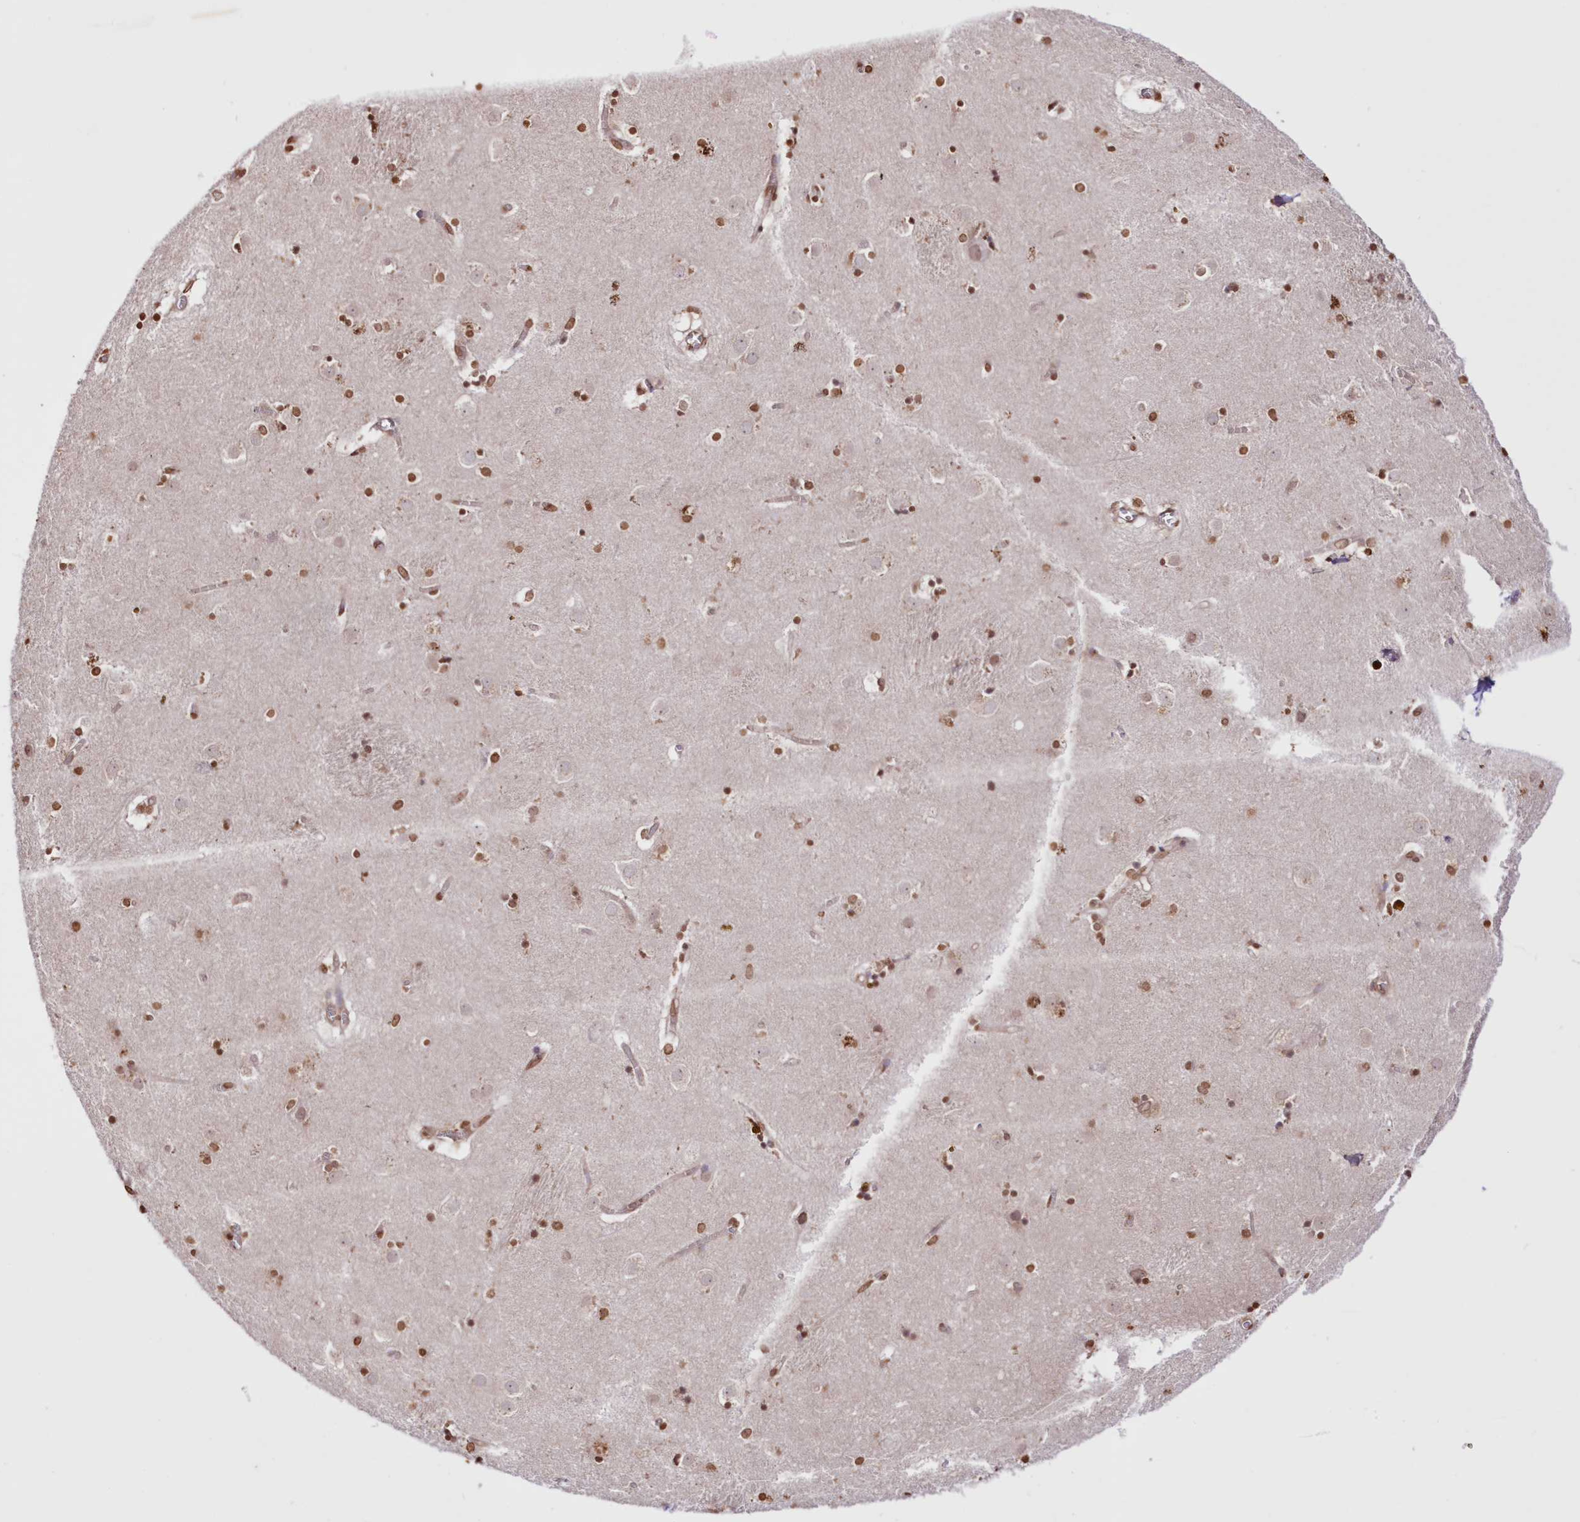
{"staining": {"intensity": "moderate", "quantity": "25%-75%", "location": "nuclear"}, "tissue": "caudate", "cell_type": "Glial cells", "image_type": "normal", "snomed": [{"axis": "morphology", "description": "Normal tissue, NOS"}, {"axis": "topography", "description": "Lateral ventricle wall"}], "caption": "Immunohistochemistry micrograph of normal caudate: human caudate stained using immunohistochemistry (IHC) demonstrates medium levels of moderate protein expression localized specifically in the nuclear of glial cells, appearing as a nuclear brown color.", "gene": "FCHO2", "patient": {"sex": "male", "age": 70}}